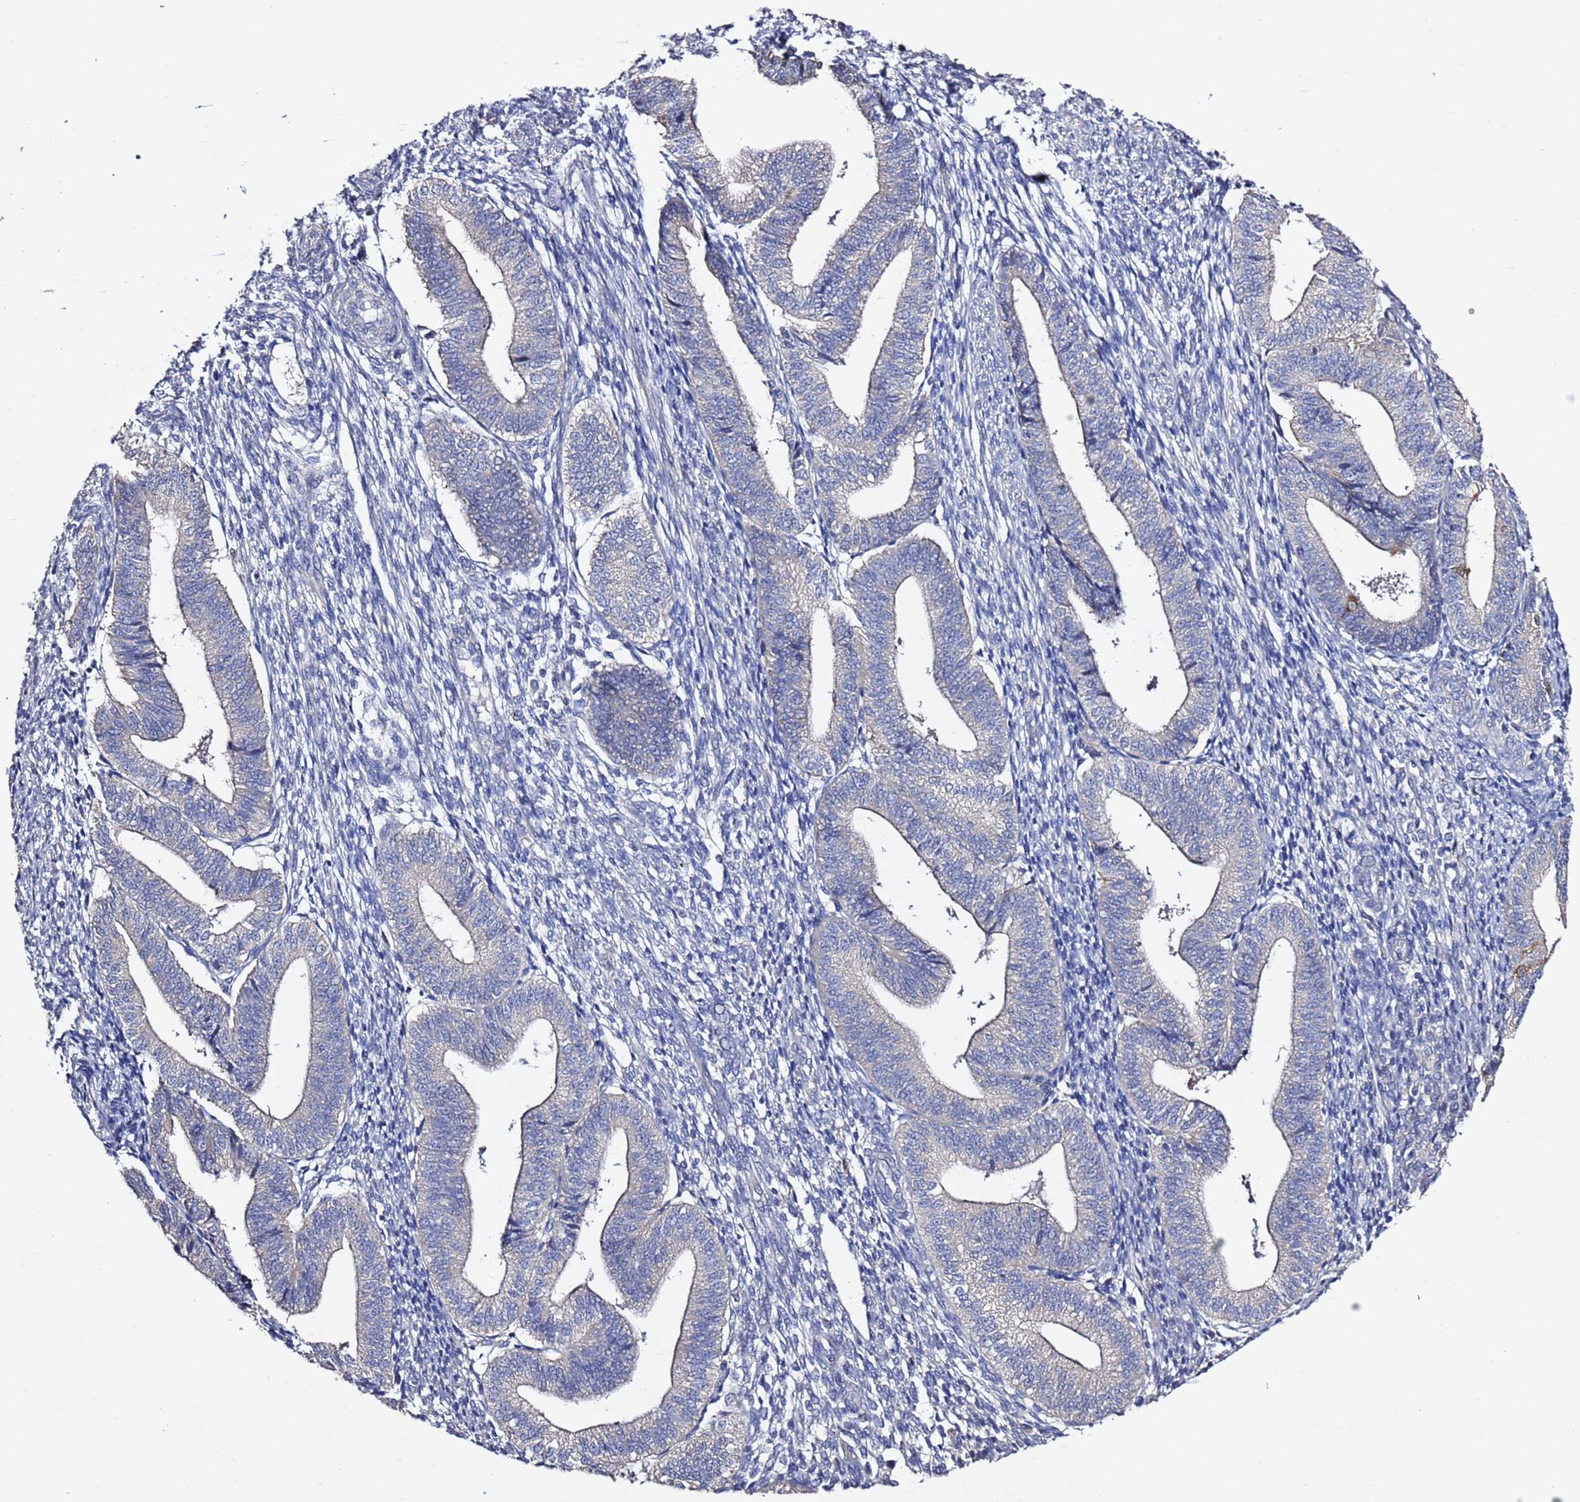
{"staining": {"intensity": "negative", "quantity": "none", "location": "none"}, "tissue": "endometrium", "cell_type": "Cells in endometrial stroma", "image_type": "normal", "snomed": [{"axis": "morphology", "description": "Normal tissue, NOS"}, {"axis": "topography", "description": "Endometrium"}], "caption": "Photomicrograph shows no significant protein expression in cells in endometrial stroma of unremarkable endometrium. (Brightfield microscopy of DAB IHC at high magnification).", "gene": "RABL2A", "patient": {"sex": "female", "age": 34}}